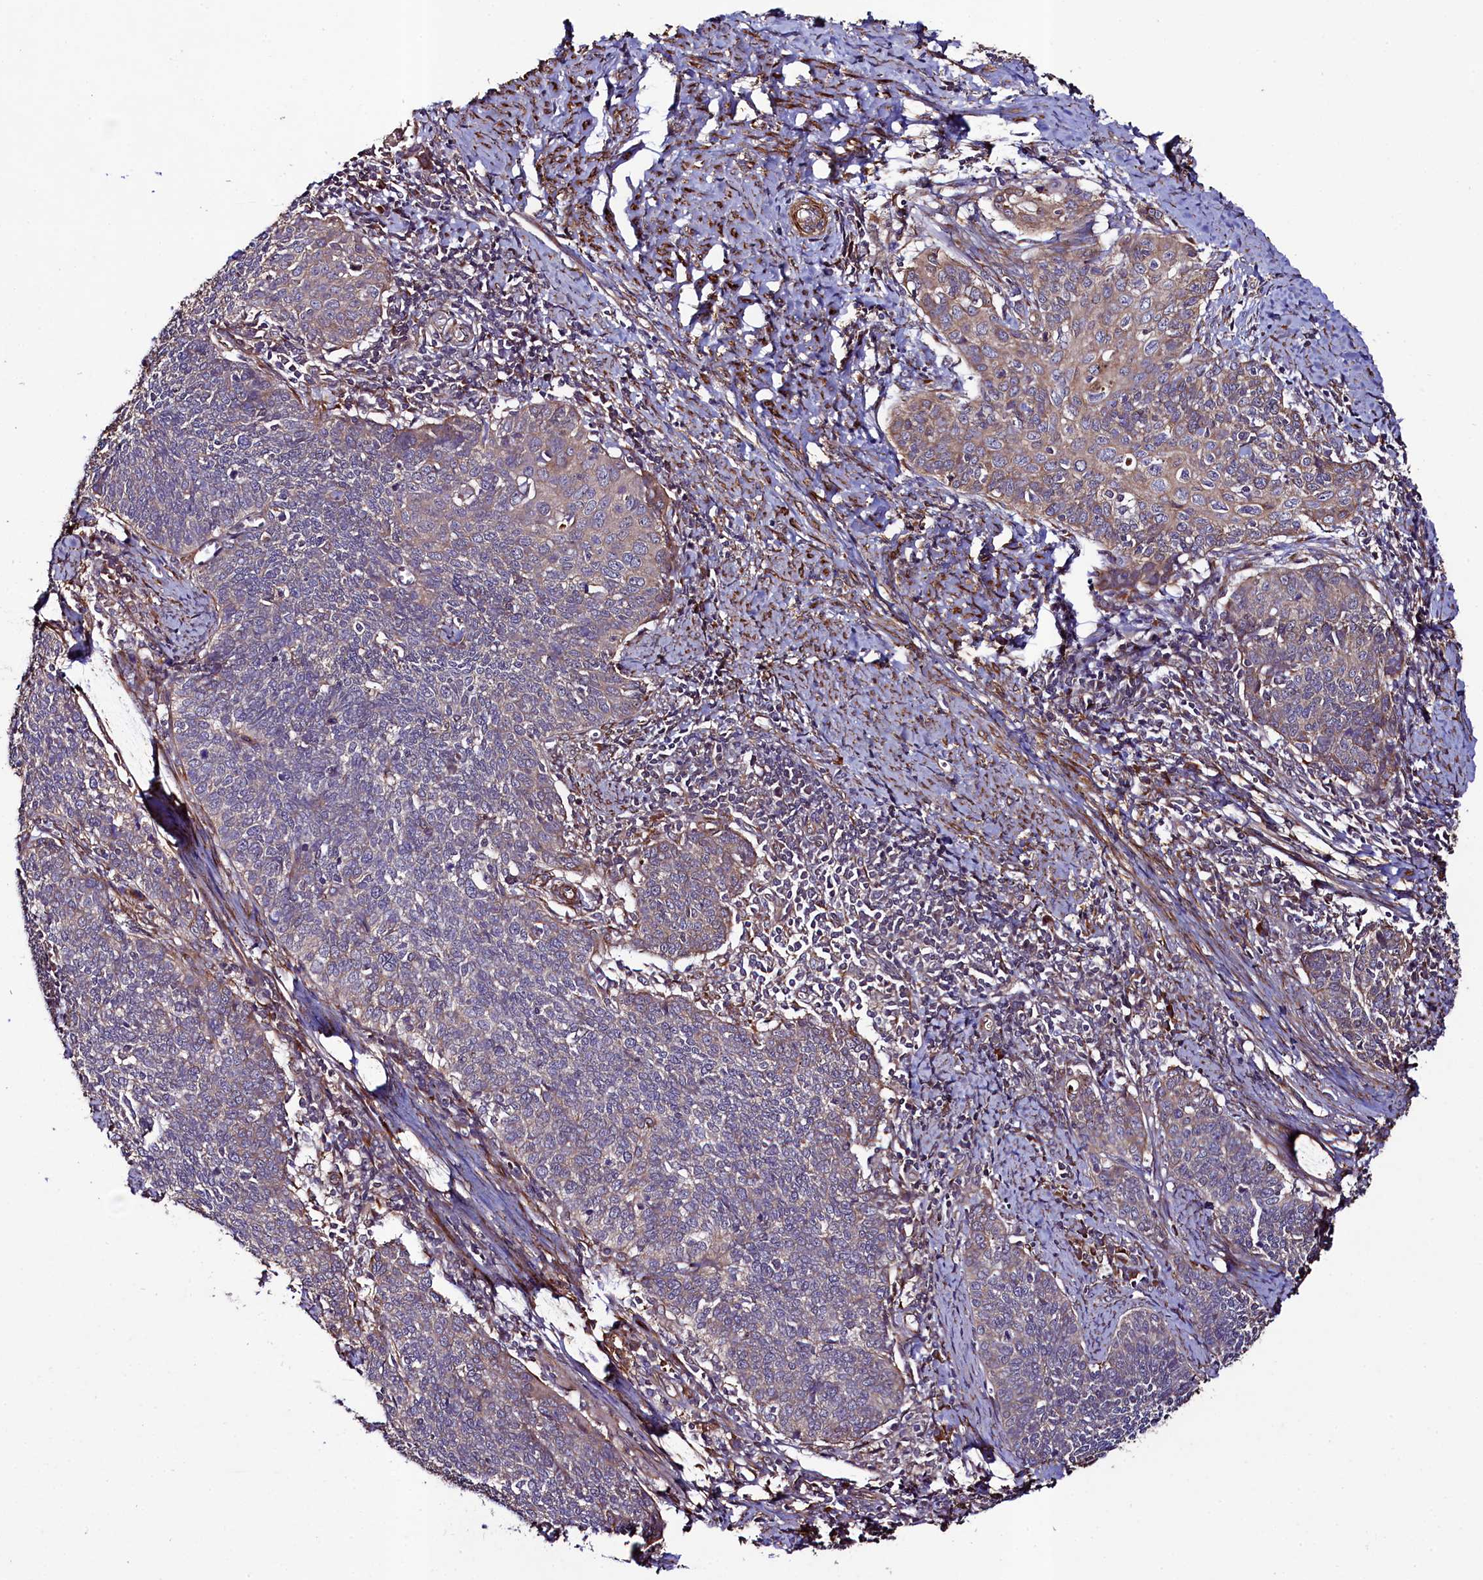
{"staining": {"intensity": "weak", "quantity": "<25%", "location": "cytoplasmic/membranous"}, "tissue": "cervical cancer", "cell_type": "Tumor cells", "image_type": "cancer", "snomed": [{"axis": "morphology", "description": "Squamous cell carcinoma, NOS"}, {"axis": "topography", "description": "Cervix"}], "caption": "This is an immunohistochemistry (IHC) micrograph of cervical squamous cell carcinoma. There is no staining in tumor cells.", "gene": "CCDC102A", "patient": {"sex": "female", "age": 39}}